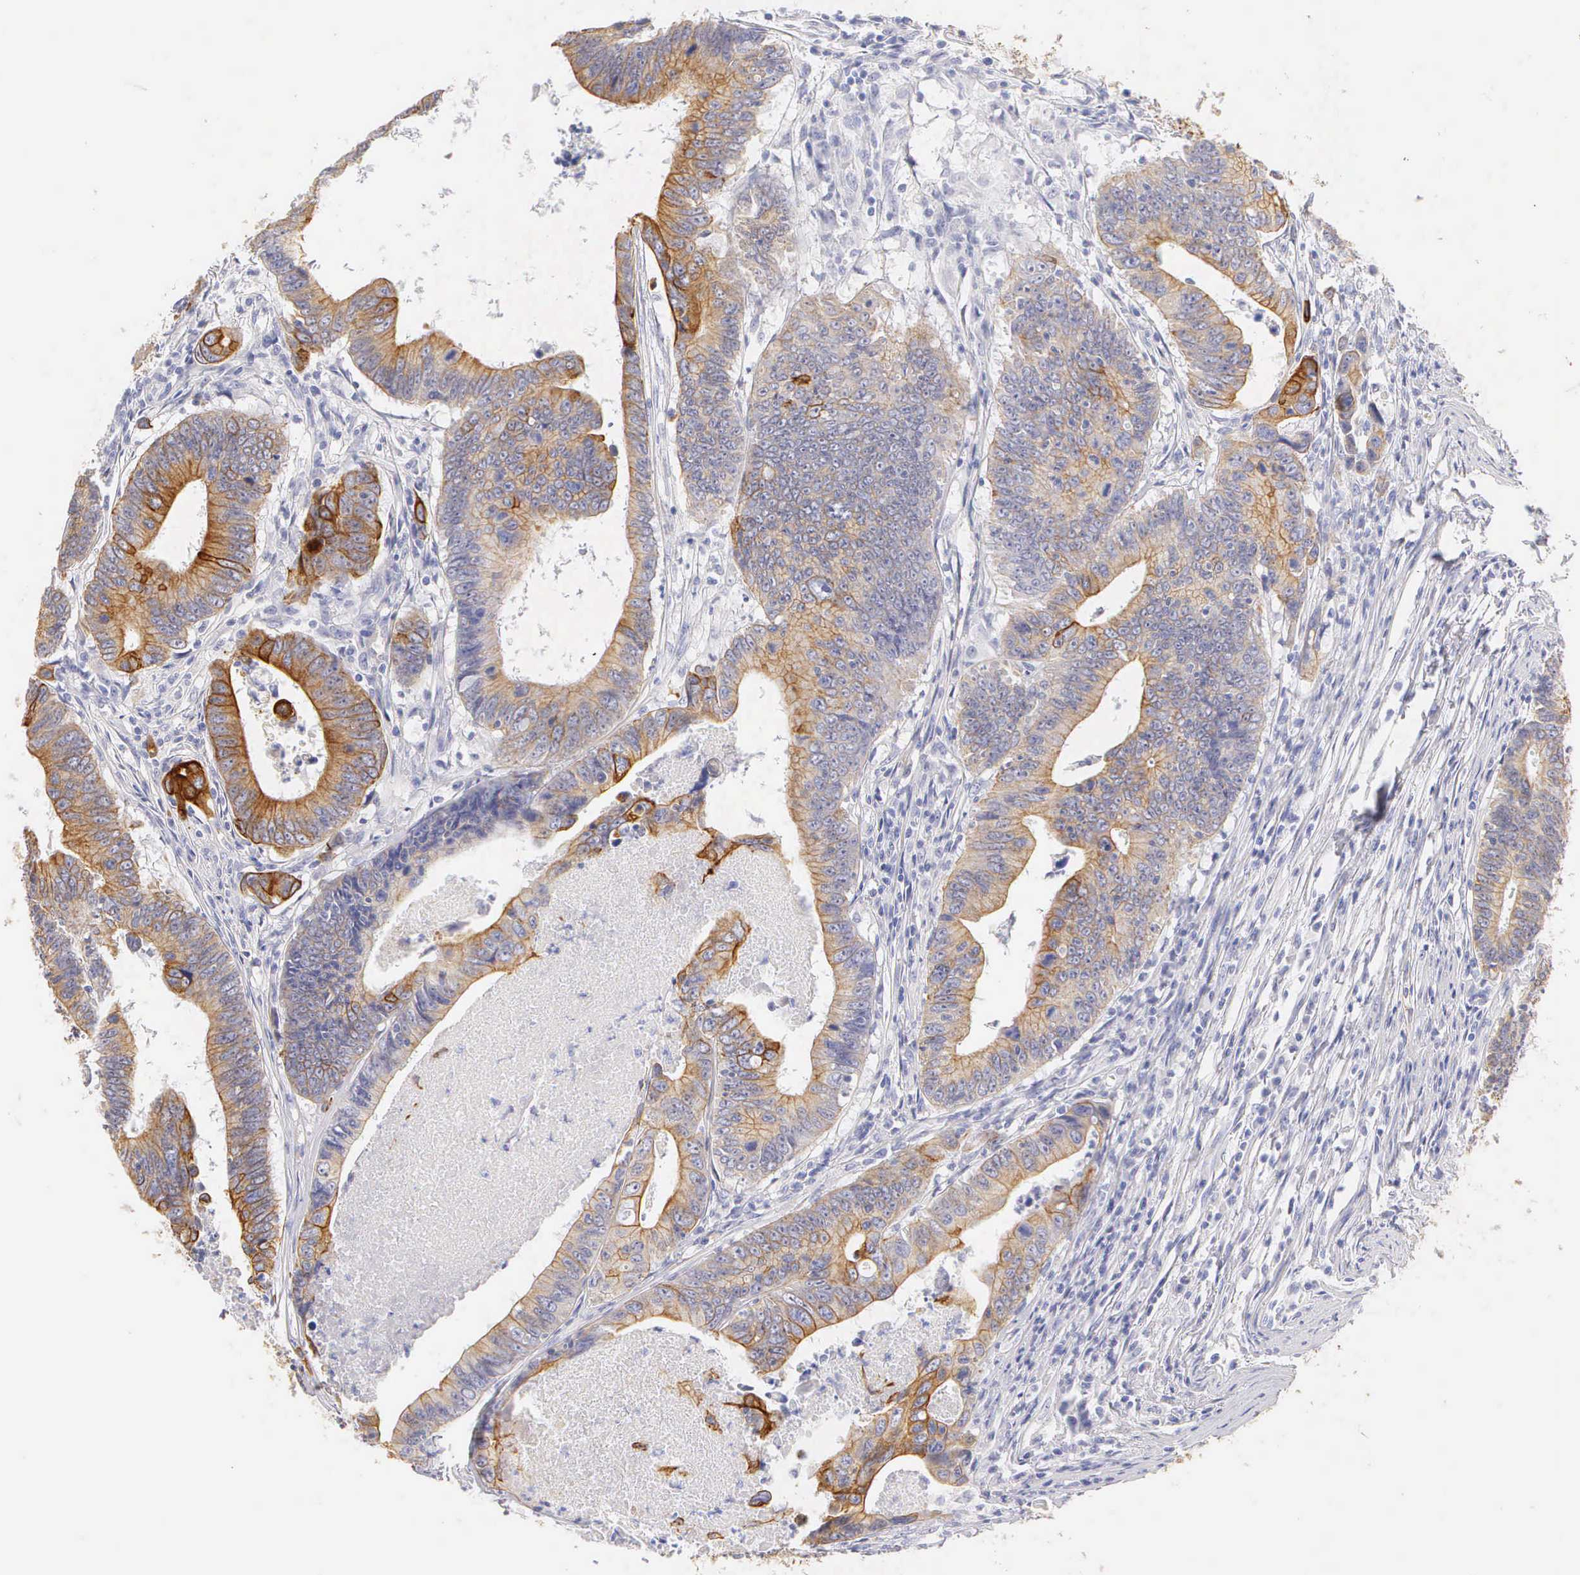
{"staining": {"intensity": "moderate", "quantity": ">75%", "location": "cytoplasmic/membranous"}, "tissue": "colorectal cancer", "cell_type": "Tumor cells", "image_type": "cancer", "snomed": [{"axis": "morphology", "description": "Adenocarcinoma, NOS"}, {"axis": "topography", "description": "Colon"}], "caption": "This histopathology image displays immunohistochemistry staining of human colorectal adenocarcinoma, with medium moderate cytoplasmic/membranous positivity in approximately >75% of tumor cells.", "gene": "KRT17", "patient": {"sex": "female", "age": 78}}